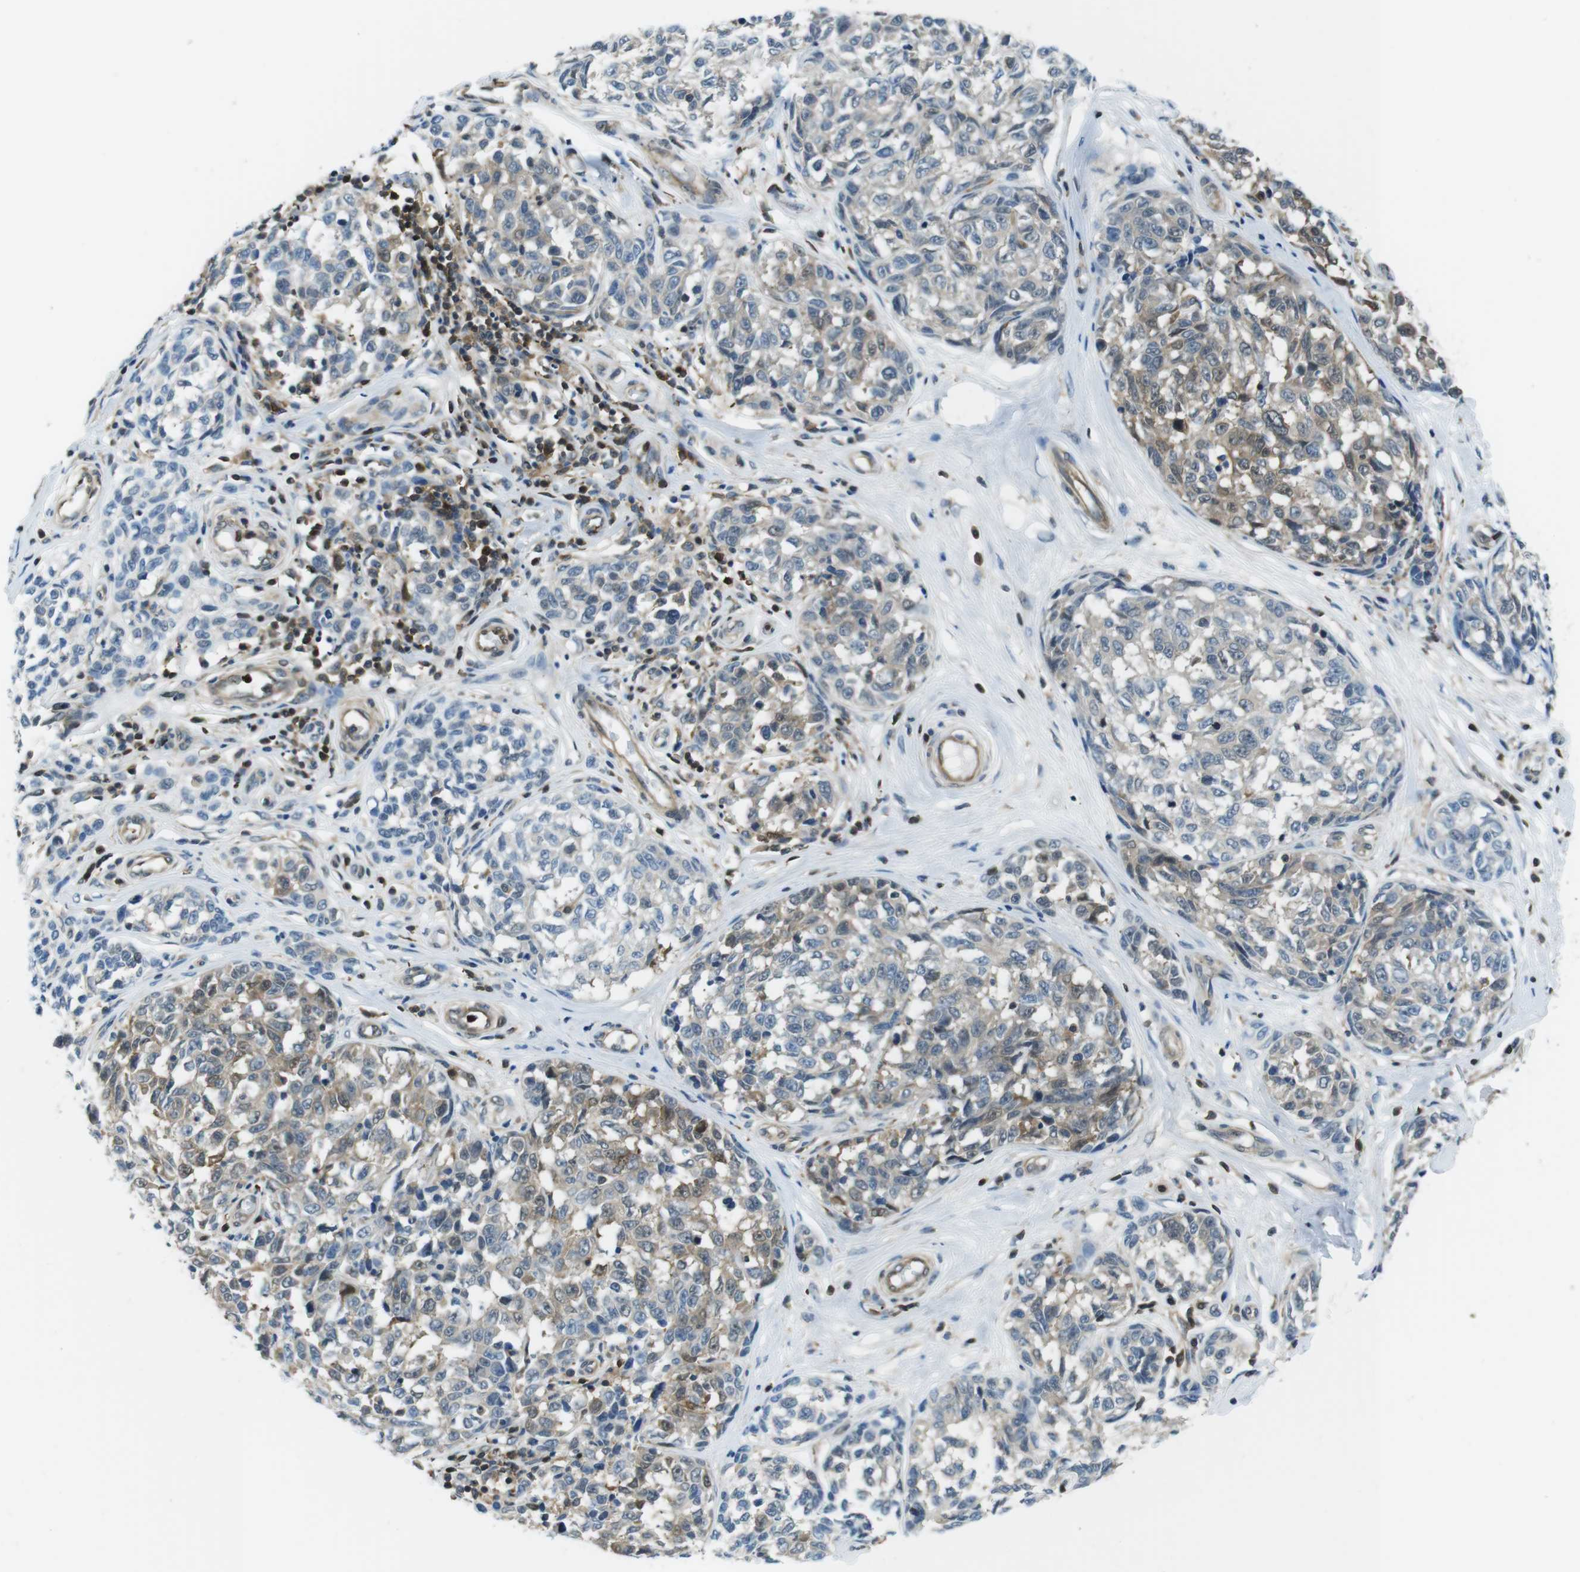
{"staining": {"intensity": "weak", "quantity": ">75%", "location": "cytoplasmic/membranous"}, "tissue": "melanoma", "cell_type": "Tumor cells", "image_type": "cancer", "snomed": [{"axis": "morphology", "description": "Malignant melanoma, NOS"}, {"axis": "topography", "description": "Skin"}], "caption": "Immunohistochemical staining of human malignant melanoma reveals low levels of weak cytoplasmic/membranous protein expression in about >75% of tumor cells.", "gene": "TES", "patient": {"sex": "female", "age": 64}}